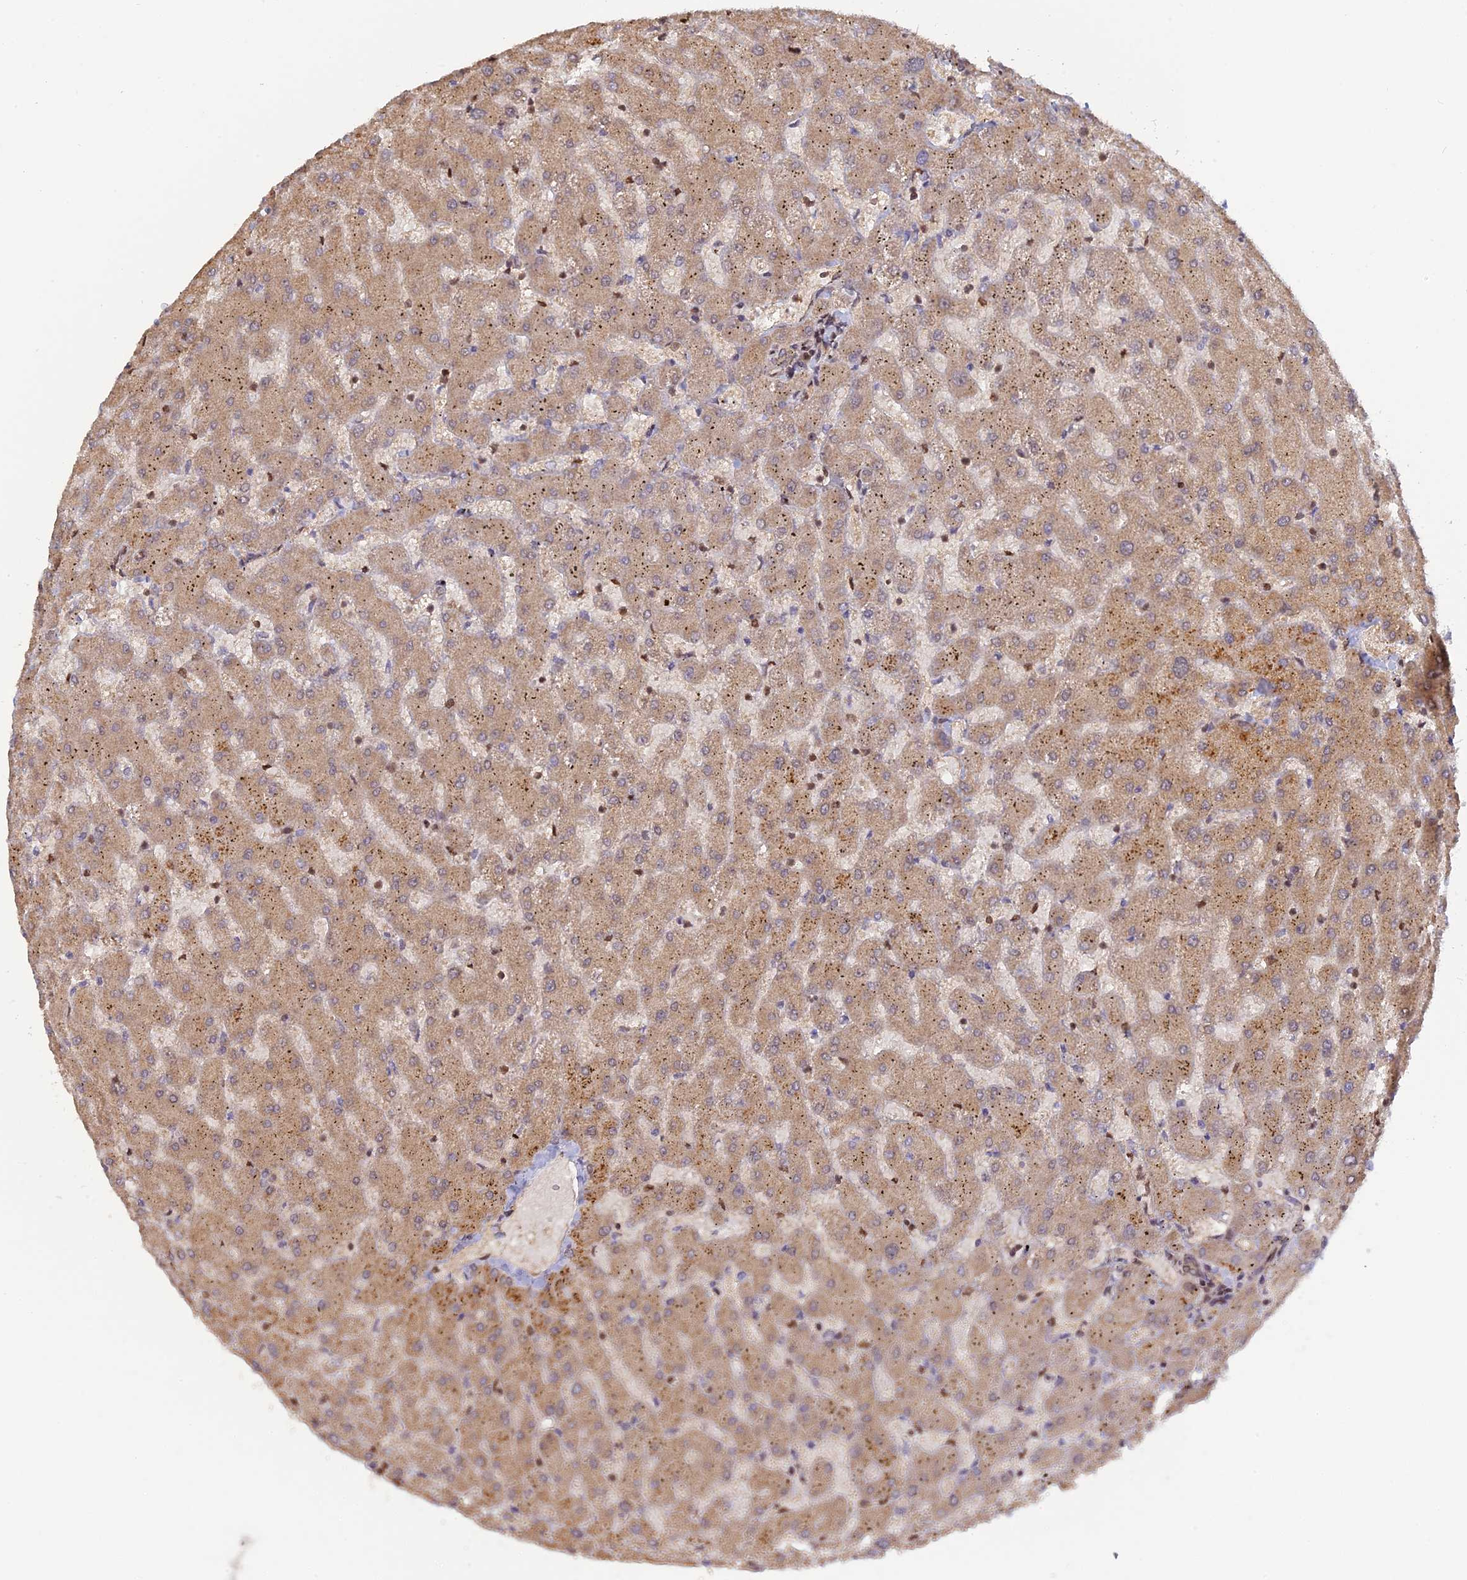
{"staining": {"intensity": "moderate", "quantity": ">75%", "location": "nuclear"}, "tissue": "liver", "cell_type": "Cholangiocytes", "image_type": "normal", "snomed": [{"axis": "morphology", "description": "Normal tissue, NOS"}, {"axis": "topography", "description": "Liver"}], "caption": "A high-resolution photomicrograph shows immunohistochemistry staining of normal liver, which displays moderate nuclear positivity in approximately >75% of cholangiocytes.", "gene": "PKIG", "patient": {"sex": "female", "age": 63}}